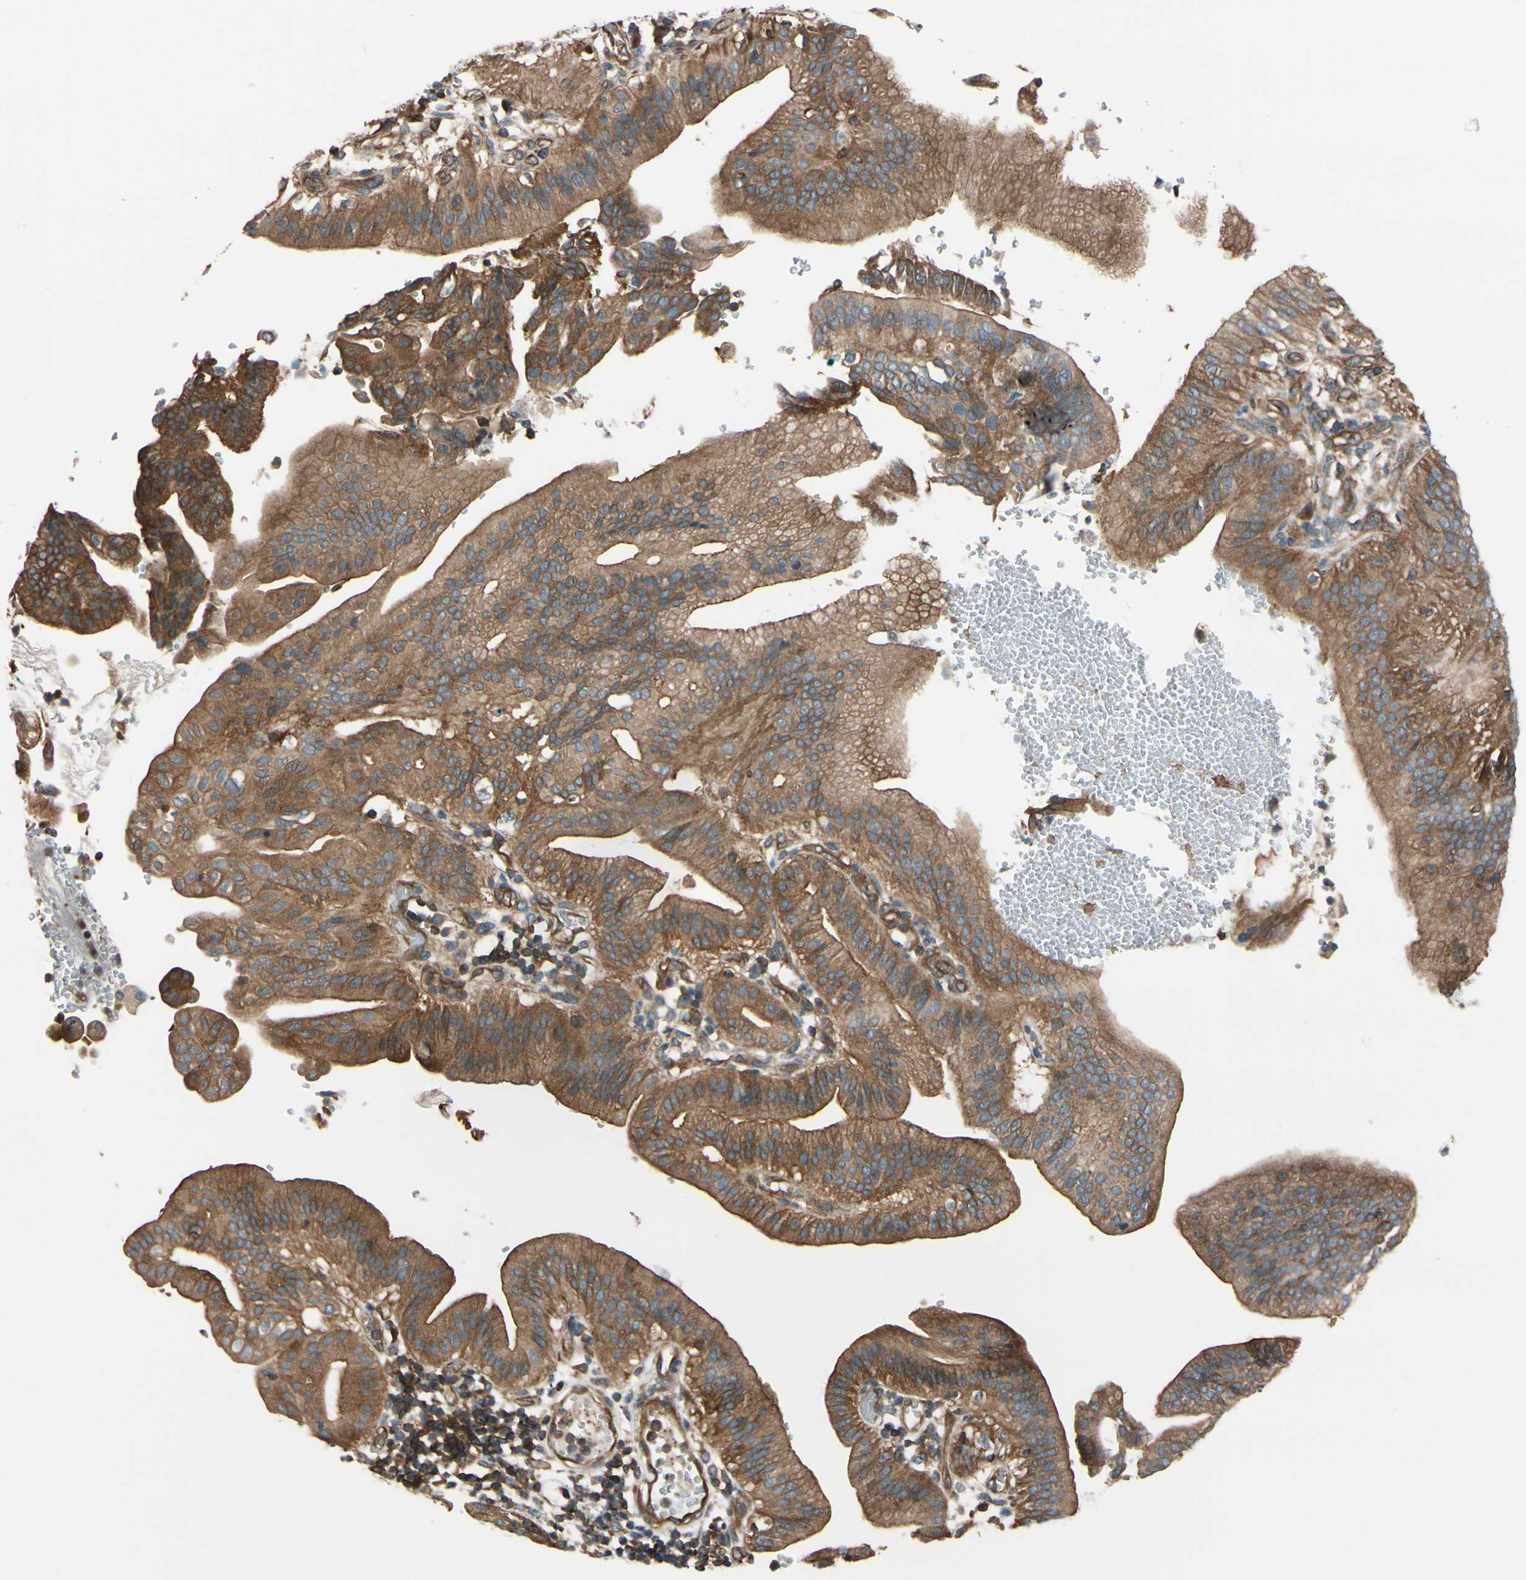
{"staining": {"intensity": "moderate", "quantity": ">75%", "location": "cytoplasmic/membranous"}, "tissue": "pancreatic cancer", "cell_type": "Tumor cells", "image_type": "cancer", "snomed": [{"axis": "morphology", "description": "Adenocarcinoma, NOS"}, {"axis": "morphology", "description": "Adenocarcinoma, metastatic, NOS"}, {"axis": "topography", "description": "Lymph node"}, {"axis": "topography", "description": "Pancreas"}, {"axis": "topography", "description": "Duodenum"}], "caption": "Moderate cytoplasmic/membranous protein staining is appreciated in approximately >75% of tumor cells in adenocarcinoma (pancreatic). Nuclei are stained in blue.", "gene": "EPS15", "patient": {"sex": "female", "age": 64}}